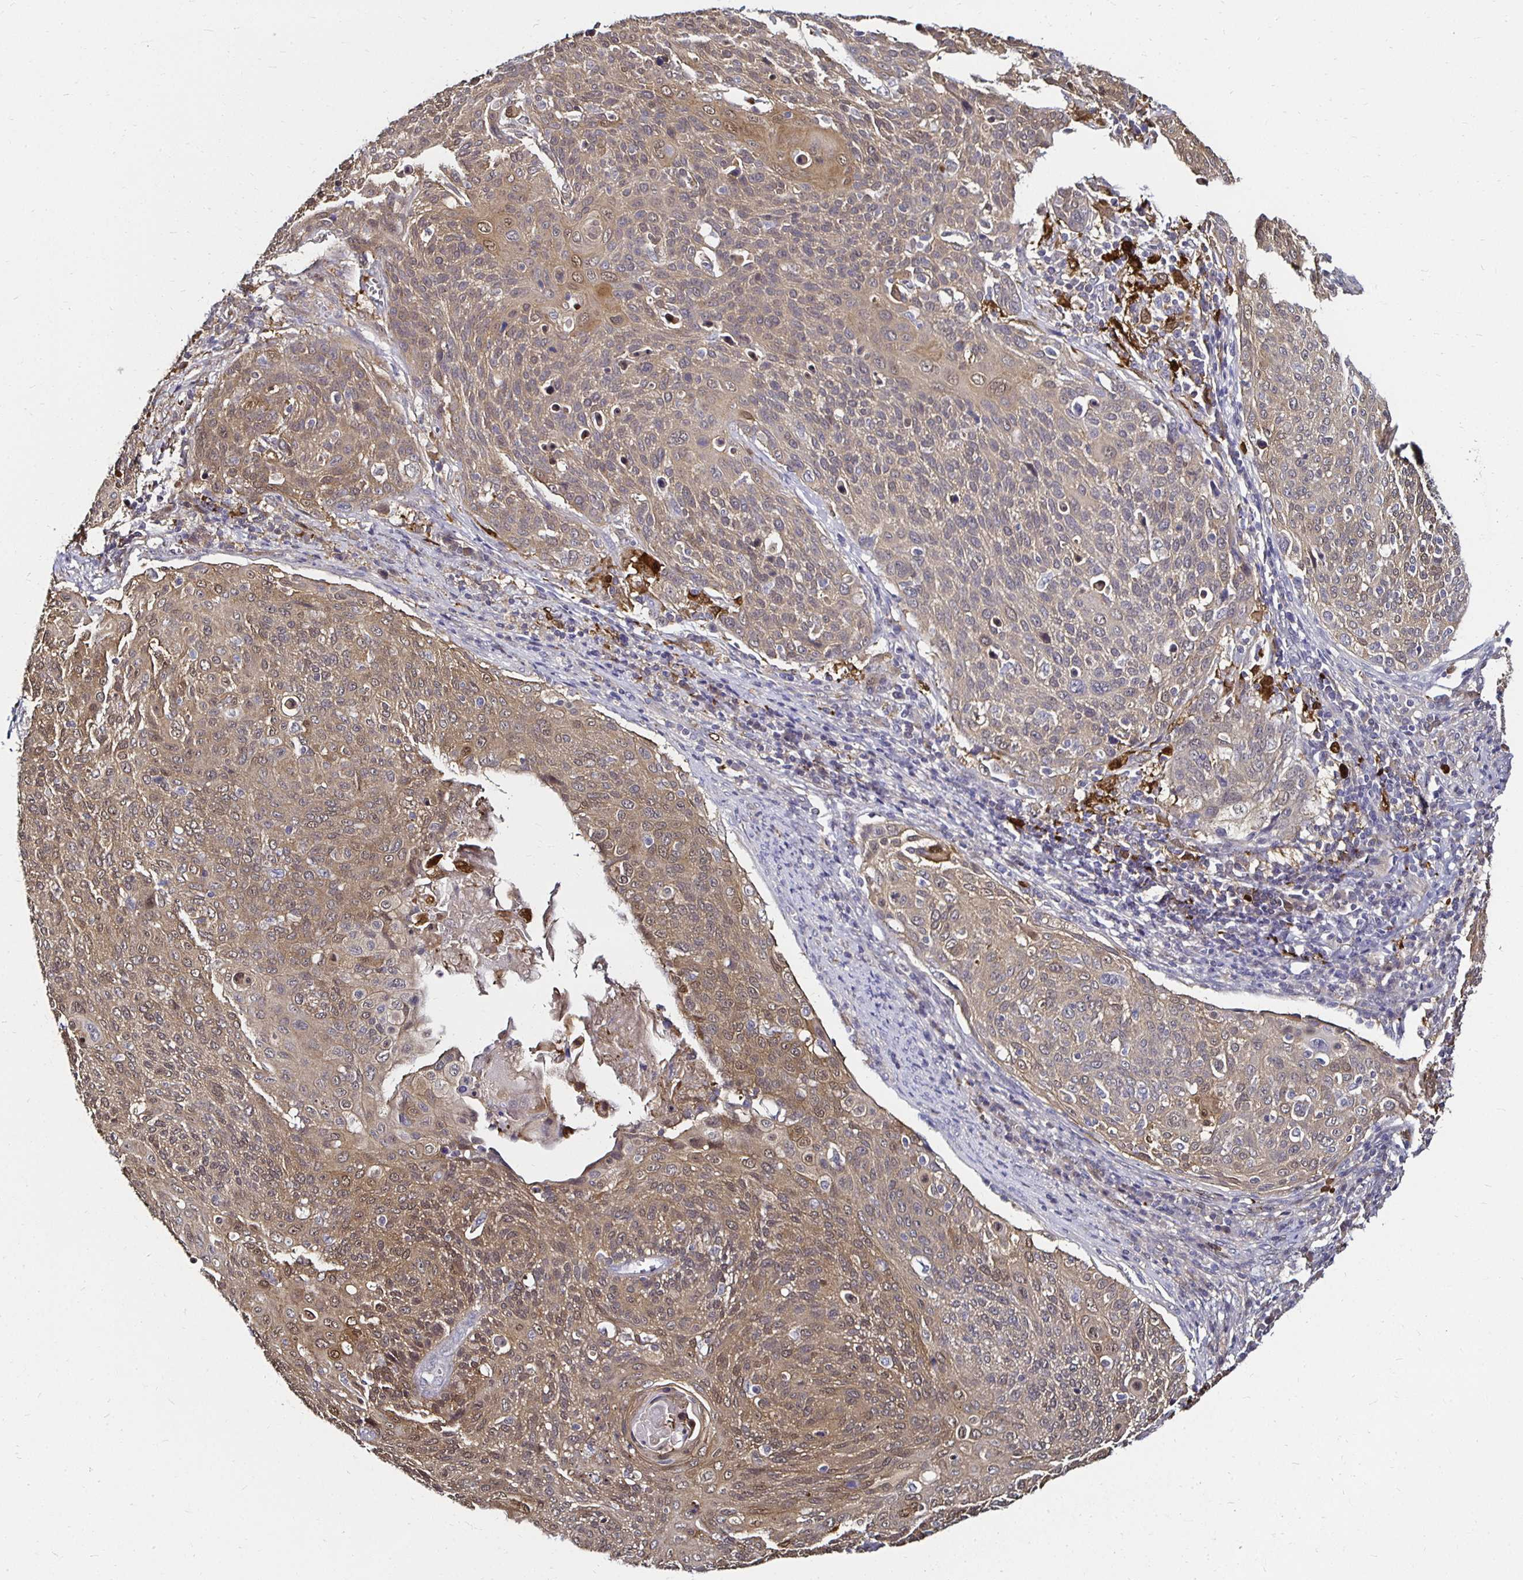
{"staining": {"intensity": "moderate", "quantity": ">75%", "location": "cytoplasmic/membranous"}, "tissue": "cervical cancer", "cell_type": "Tumor cells", "image_type": "cancer", "snomed": [{"axis": "morphology", "description": "Squamous cell carcinoma, NOS"}, {"axis": "topography", "description": "Cervix"}], "caption": "Protein staining demonstrates moderate cytoplasmic/membranous expression in about >75% of tumor cells in cervical cancer (squamous cell carcinoma).", "gene": "TXN", "patient": {"sex": "female", "age": 31}}